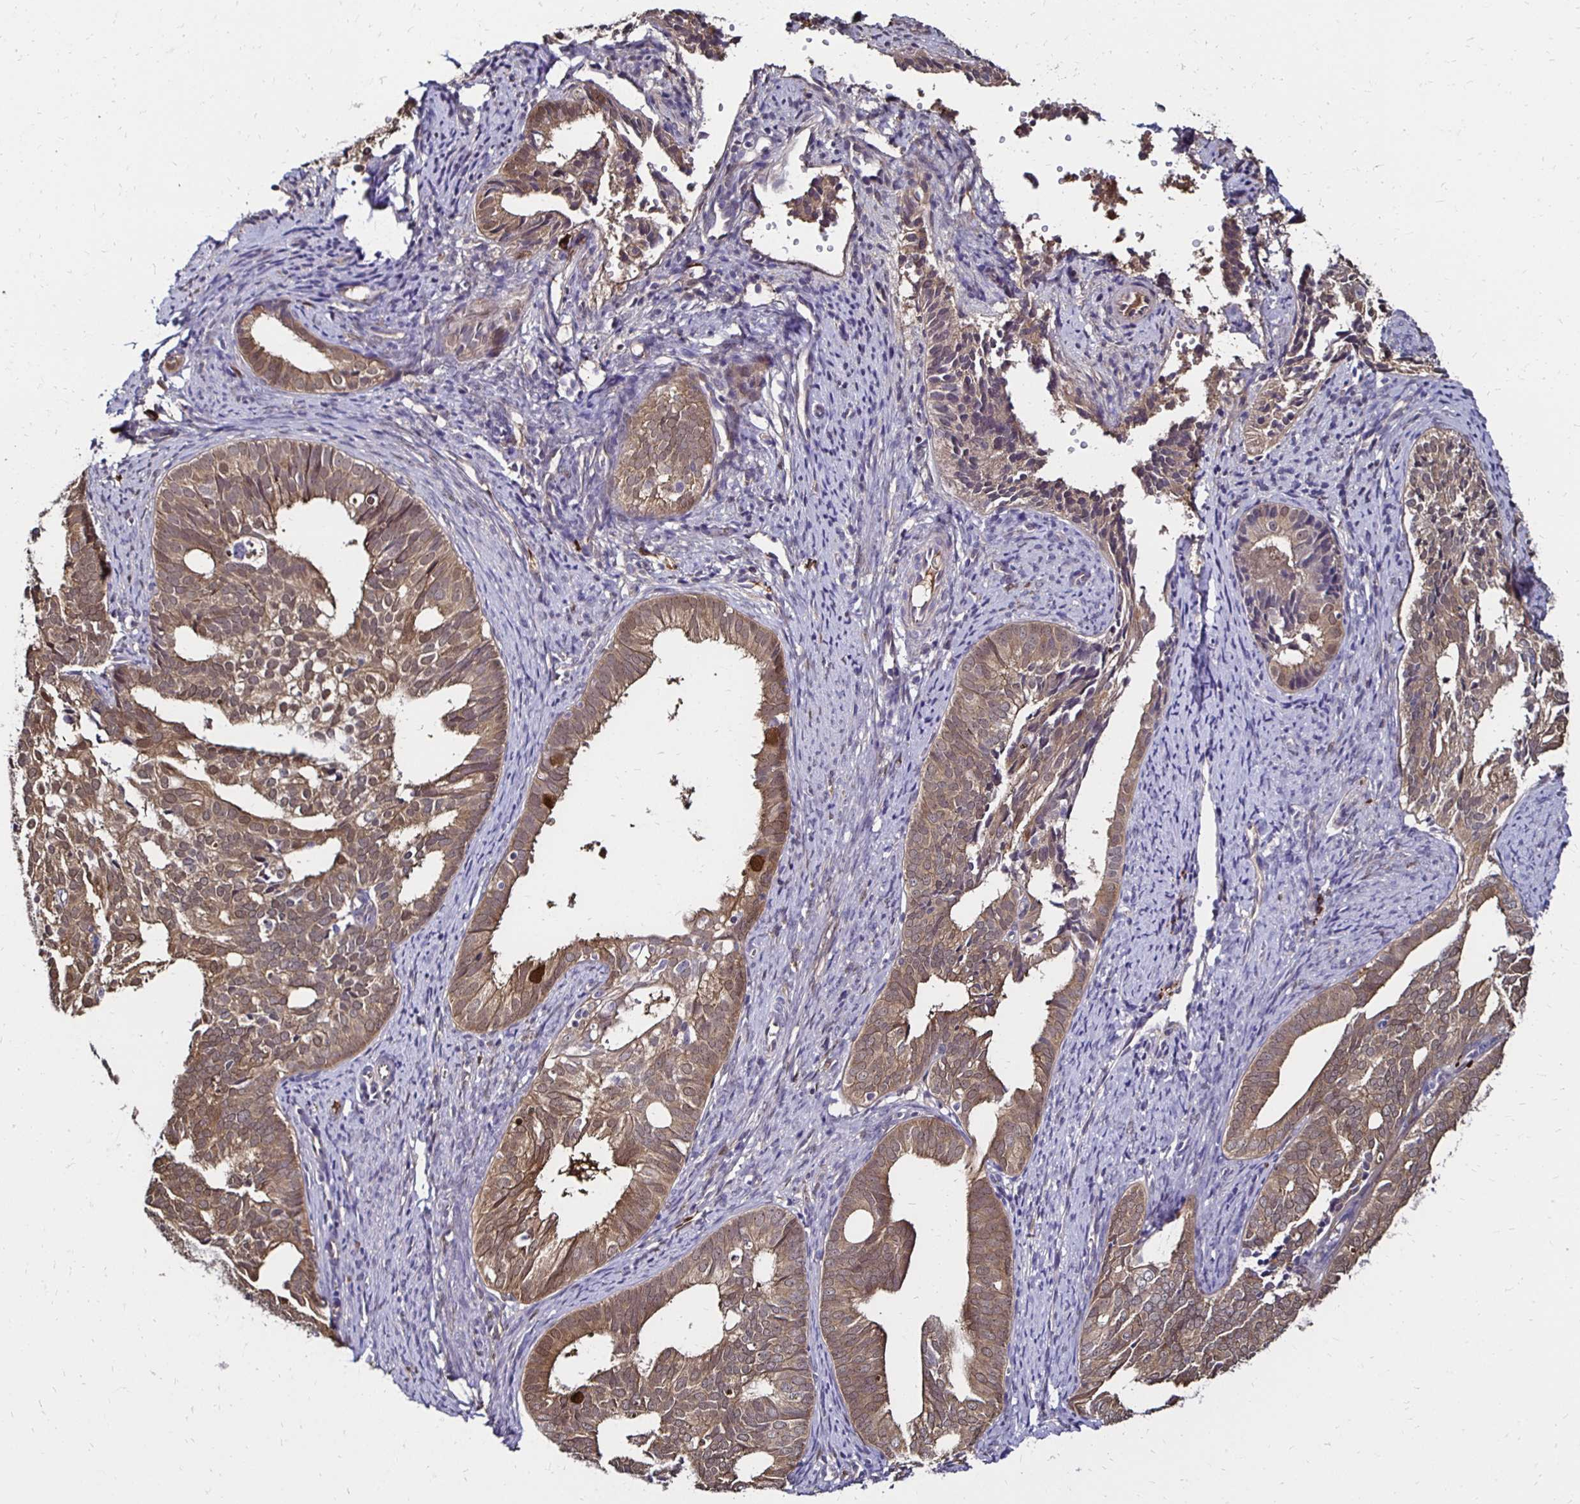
{"staining": {"intensity": "weak", "quantity": ">75%", "location": "cytoplasmic/membranous"}, "tissue": "endometrial cancer", "cell_type": "Tumor cells", "image_type": "cancer", "snomed": [{"axis": "morphology", "description": "Adenocarcinoma, NOS"}, {"axis": "topography", "description": "Endometrium"}], "caption": "Tumor cells display low levels of weak cytoplasmic/membranous expression in approximately >75% of cells in endometrial cancer (adenocarcinoma).", "gene": "TXN", "patient": {"sex": "female", "age": 75}}